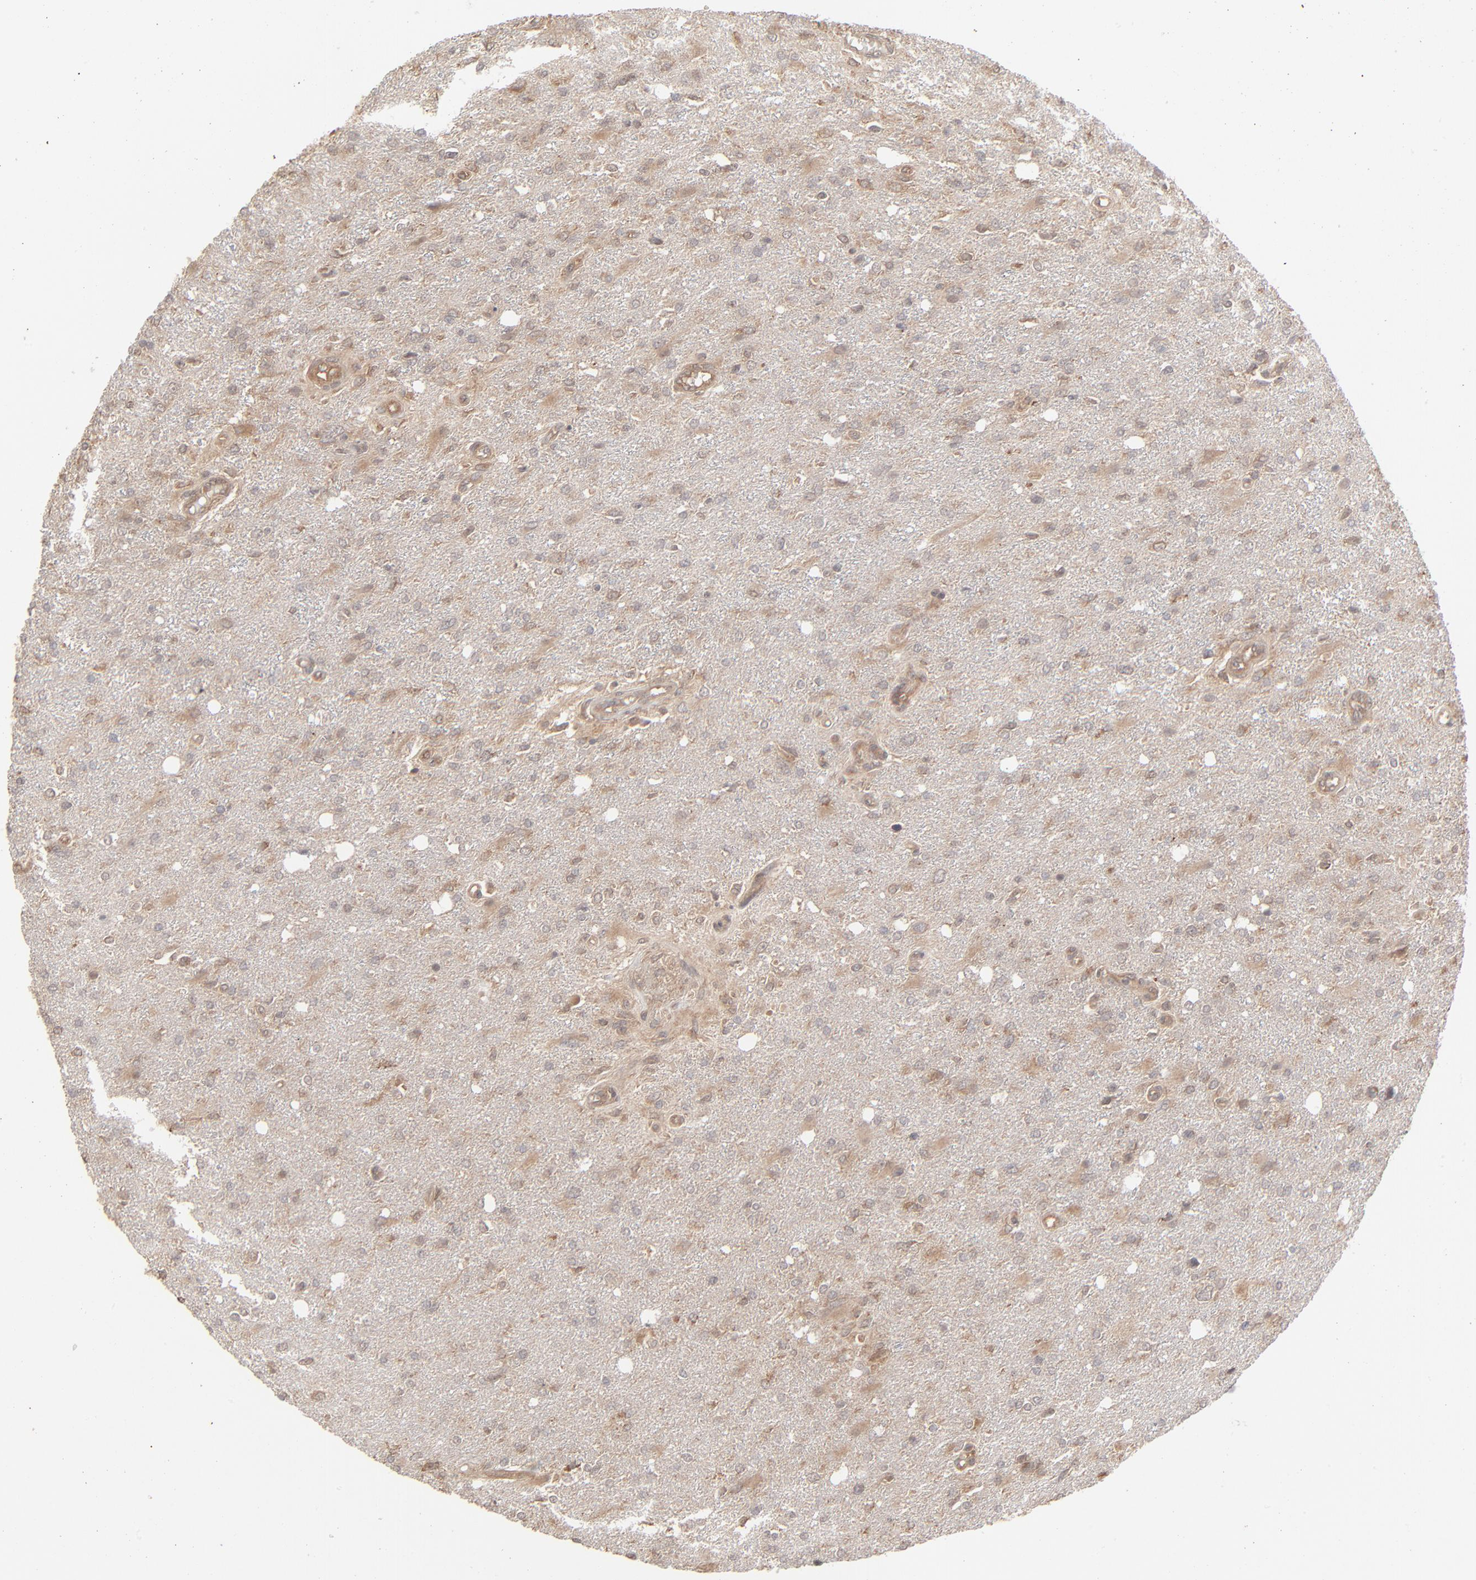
{"staining": {"intensity": "weak", "quantity": "25%-75%", "location": "cytoplasmic/membranous"}, "tissue": "glioma", "cell_type": "Tumor cells", "image_type": "cancer", "snomed": [{"axis": "morphology", "description": "Glioma, malignant, High grade"}, {"axis": "topography", "description": "Cerebral cortex"}], "caption": "Immunohistochemistry (IHC) photomicrograph of malignant high-grade glioma stained for a protein (brown), which demonstrates low levels of weak cytoplasmic/membranous staining in approximately 25%-75% of tumor cells.", "gene": "SCFD1", "patient": {"sex": "male", "age": 76}}